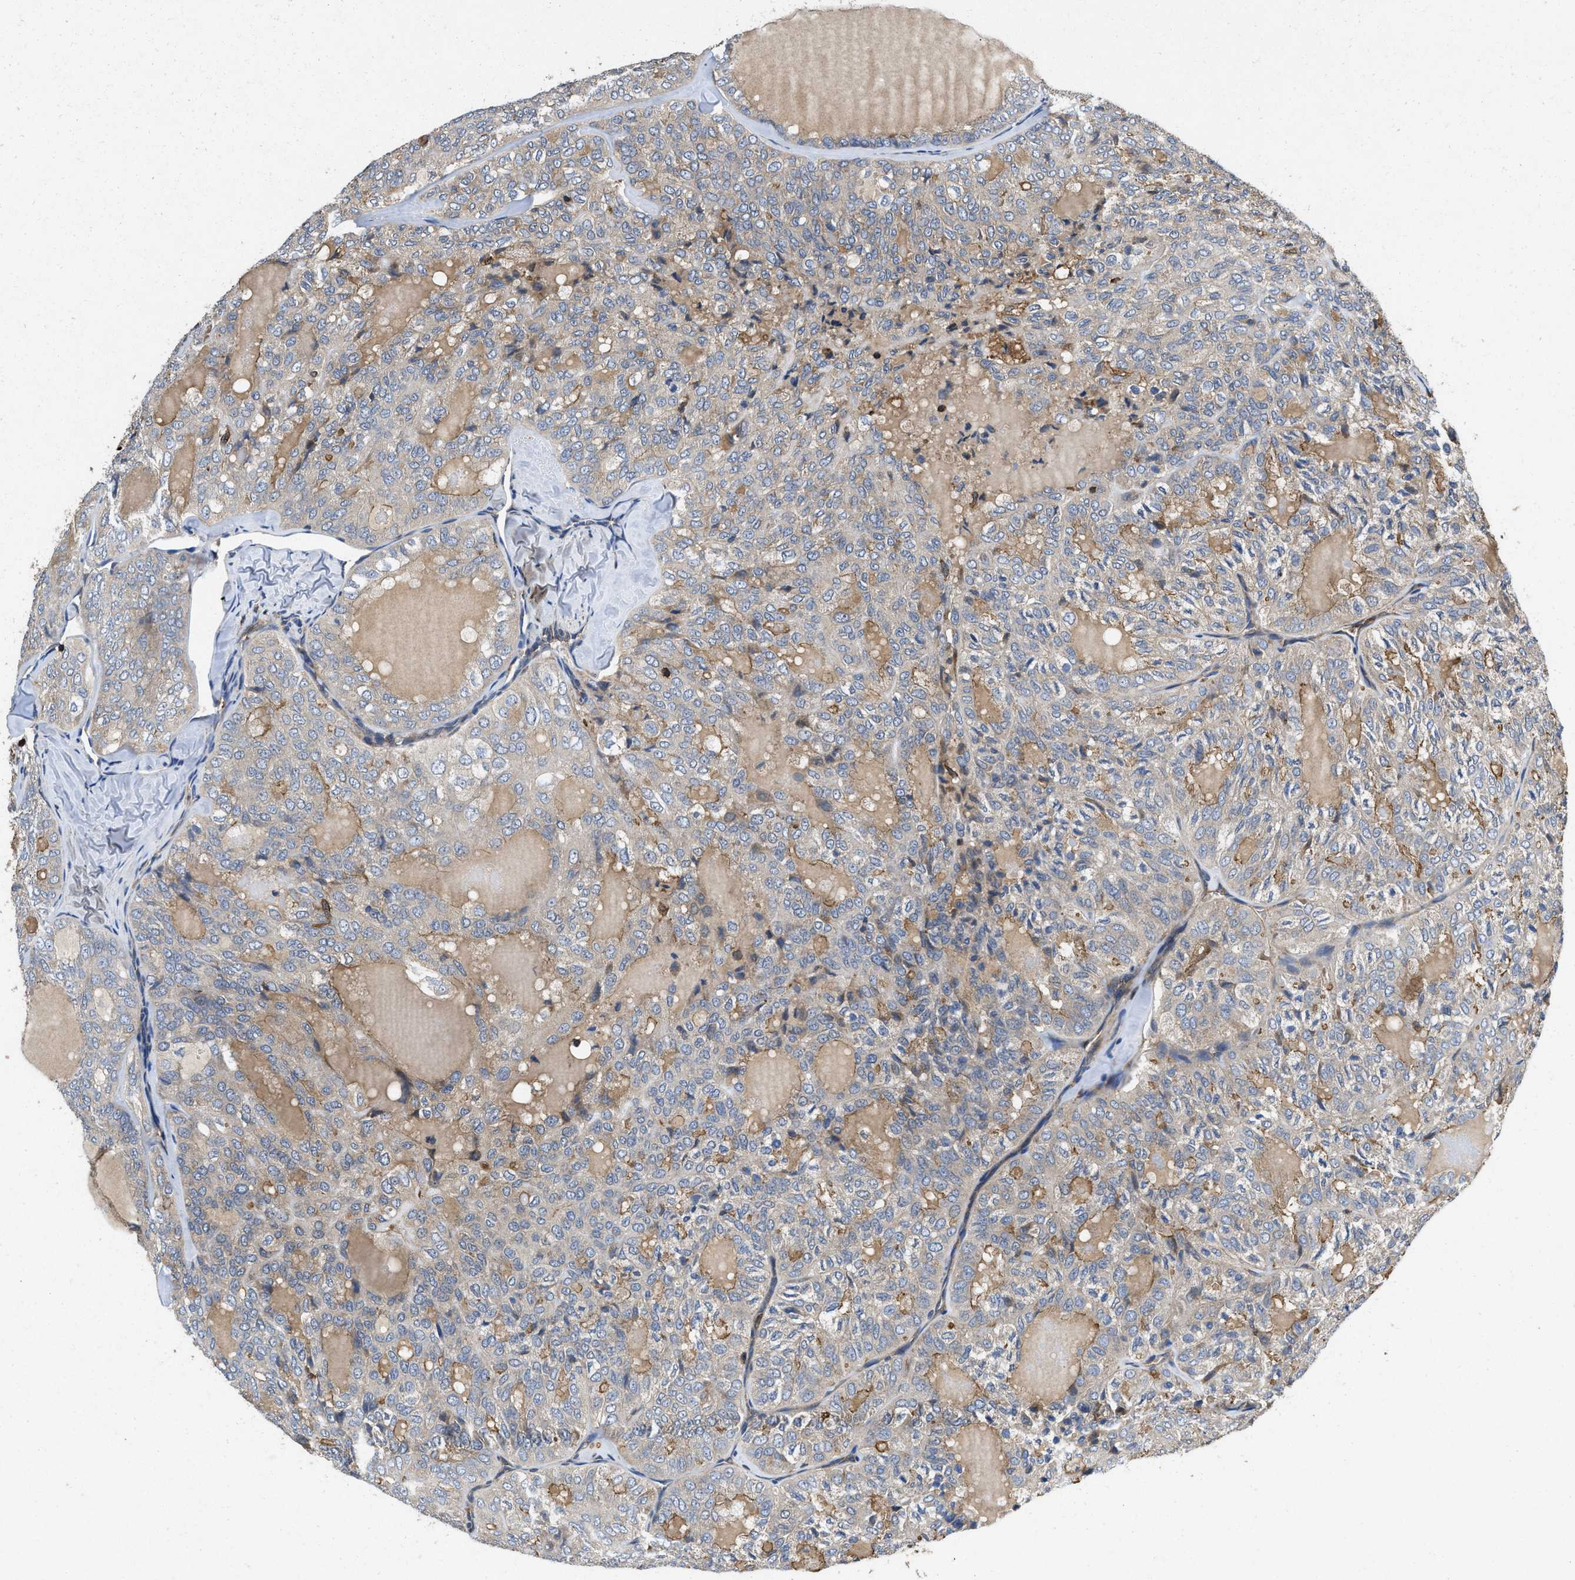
{"staining": {"intensity": "weak", "quantity": ">75%", "location": "cytoplasmic/membranous"}, "tissue": "thyroid cancer", "cell_type": "Tumor cells", "image_type": "cancer", "snomed": [{"axis": "morphology", "description": "Follicular adenoma carcinoma, NOS"}, {"axis": "topography", "description": "Thyroid gland"}], "caption": "Thyroid cancer (follicular adenoma carcinoma) stained for a protein demonstrates weak cytoplasmic/membranous positivity in tumor cells. (Brightfield microscopy of DAB IHC at high magnification).", "gene": "LINGO2", "patient": {"sex": "male", "age": 75}}